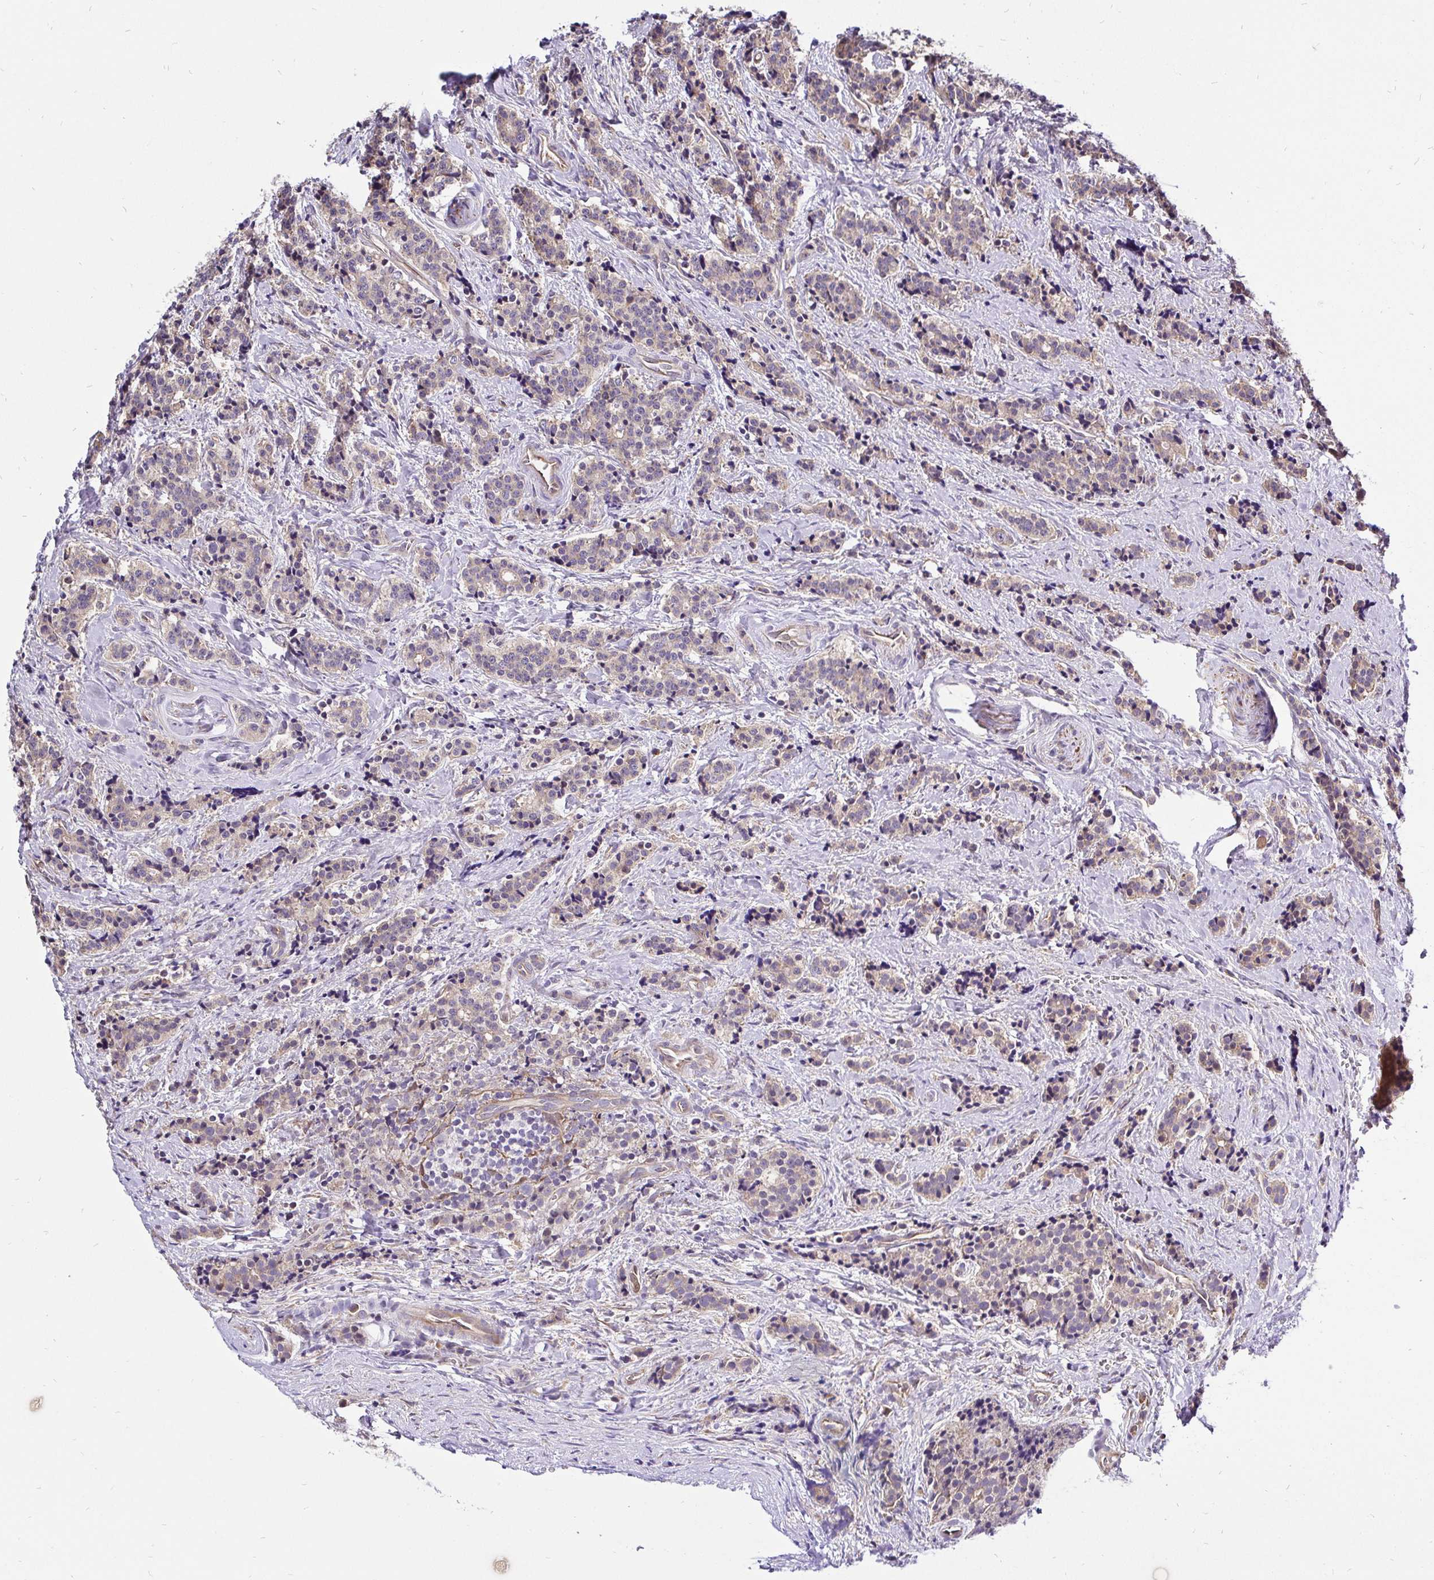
{"staining": {"intensity": "weak", "quantity": "<25%", "location": "cytoplasmic/membranous"}, "tissue": "carcinoid", "cell_type": "Tumor cells", "image_type": "cancer", "snomed": [{"axis": "morphology", "description": "Carcinoid, malignant, NOS"}, {"axis": "topography", "description": "Small intestine"}], "caption": "Carcinoid stained for a protein using immunohistochemistry reveals no expression tumor cells.", "gene": "CCDC122", "patient": {"sex": "female", "age": 73}}